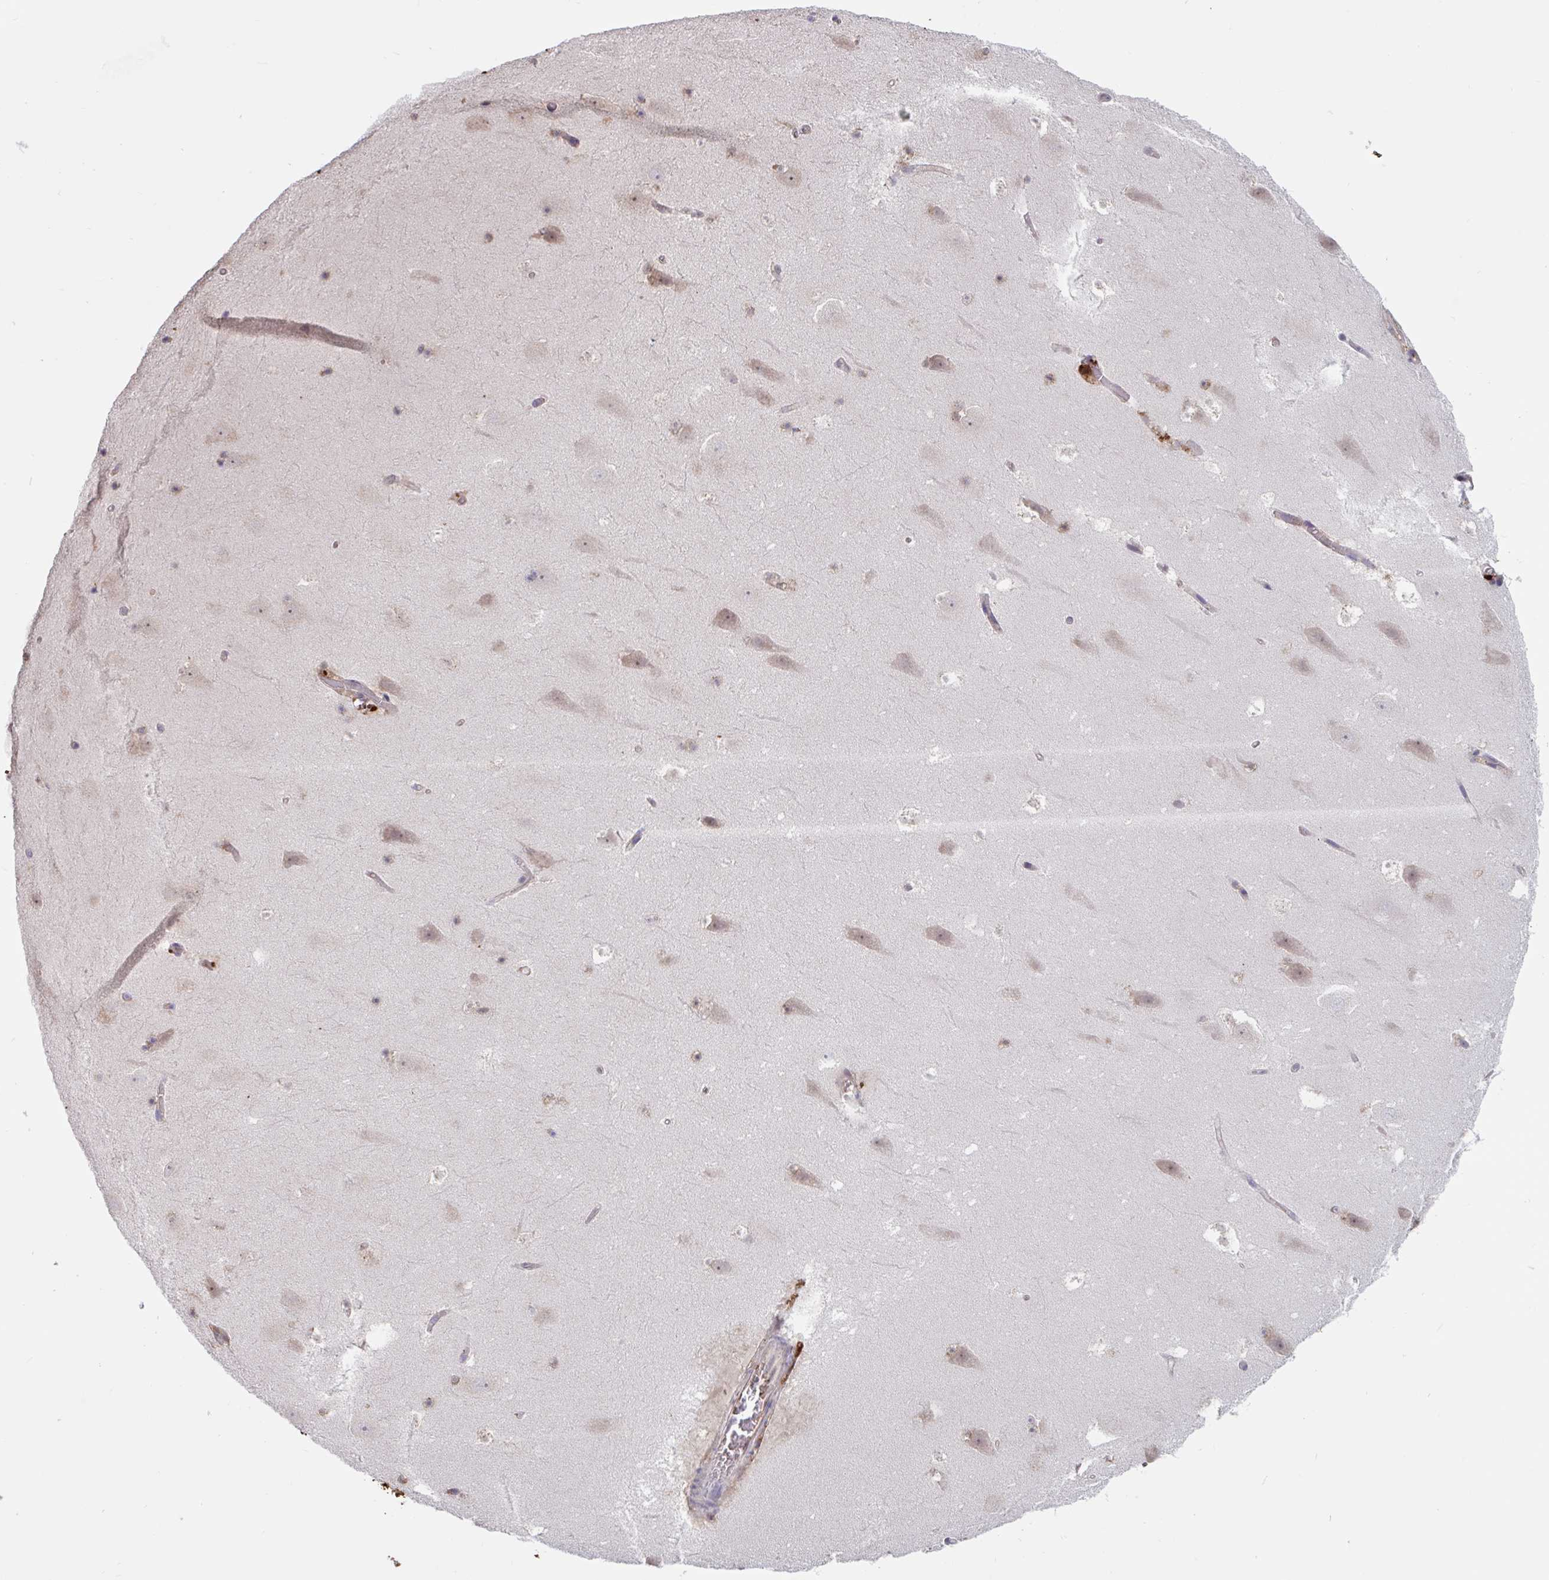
{"staining": {"intensity": "negative", "quantity": "none", "location": "none"}, "tissue": "hippocampus", "cell_type": "Glial cells", "image_type": "normal", "snomed": [{"axis": "morphology", "description": "Normal tissue, NOS"}, {"axis": "topography", "description": "Hippocampus"}], "caption": "Human hippocampus stained for a protein using IHC reveals no expression in glial cells.", "gene": "SNX8", "patient": {"sex": "female", "age": 42}}